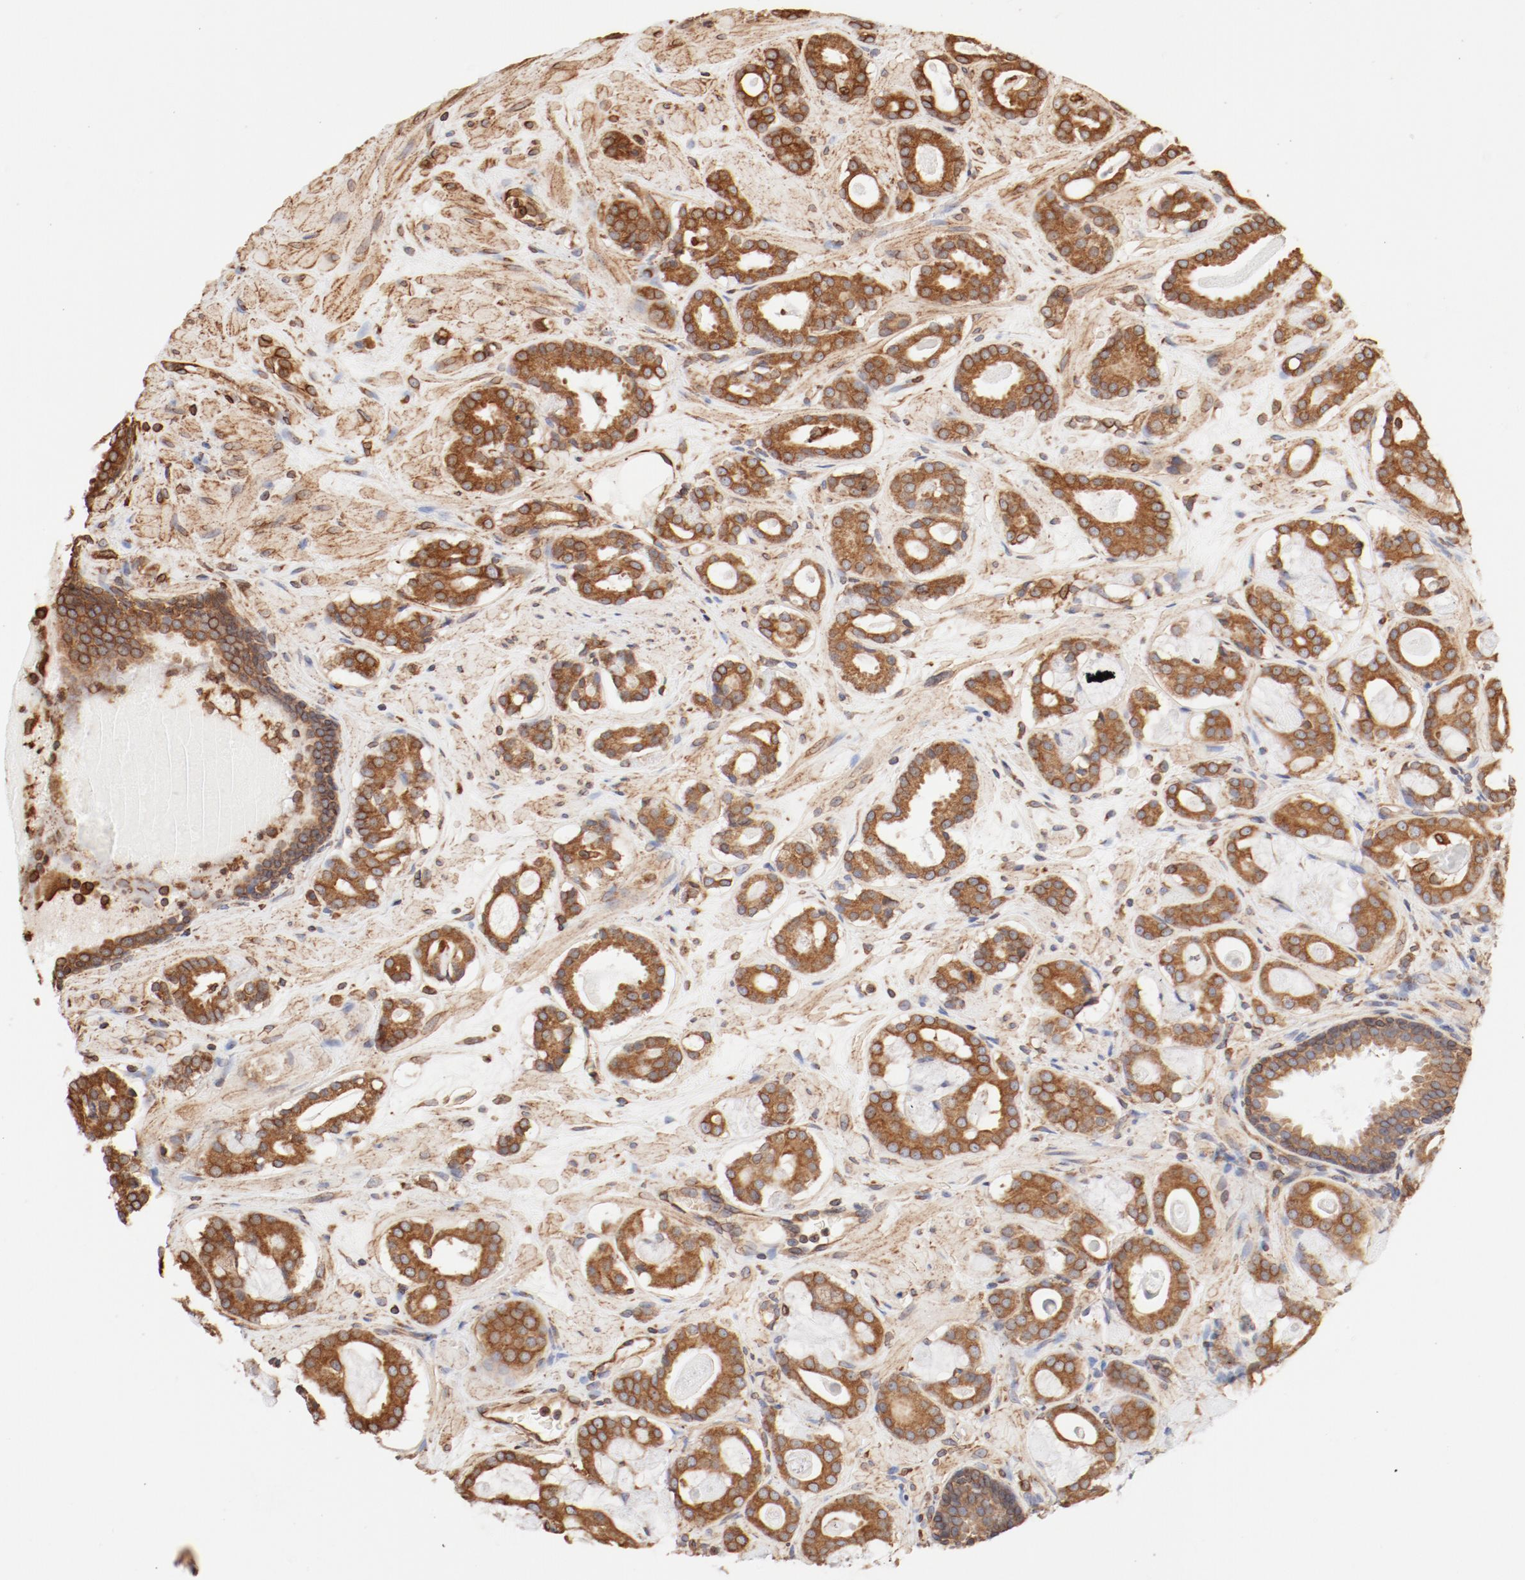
{"staining": {"intensity": "moderate", "quantity": "25%-75%", "location": "cytoplasmic/membranous"}, "tissue": "prostate cancer", "cell_type": "Tumor cells", "image_type": "cancer", "snomed": [{"axis": "morphology", "description": "Adenocarcinoma, Low grade"}, {"axis": "topography", "description": "Prostate"}], "caption": "Human prostate cancer stained with a brown dye displays moderate cytoplasmic/membranous positive staining in about 25%-75% of tumor cells.", "gene": "BCAP31", "patient": {"sex": "male", "age": 57}}